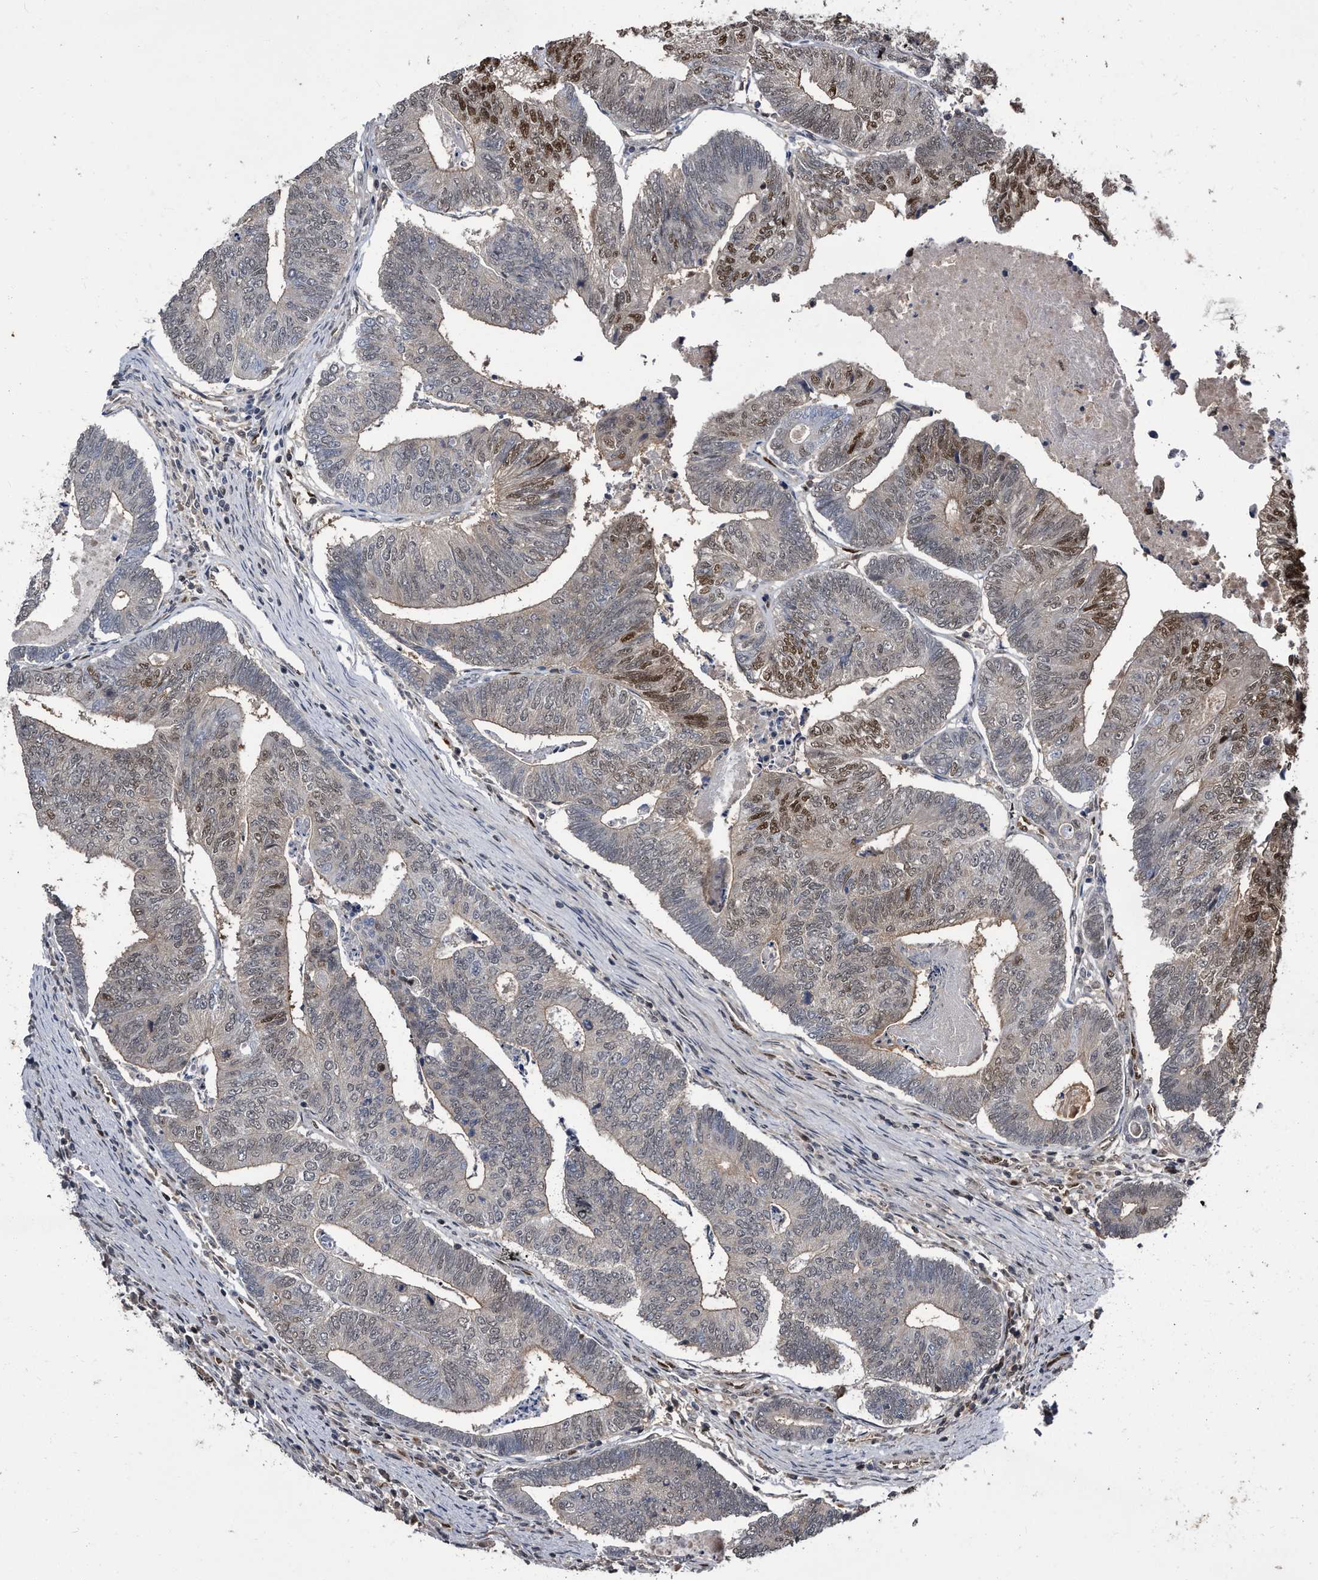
{"staining": {"intensity": "moderate", "quantity": "25%-75%", "location": "nuclear"}, "tissue": "colorectal cancer", "cell_type": "Tumor cells", "image_type": "cancer", "snomed": [{"axis": "morphology", "description": "Adenocarcinoma, NOS"}, {"axis": "topography", "description": "Colon"}], "caption": "This is an image of immunohistochemistry staining of colorectal cancer (adenocarcinoma), which shows moderate staining in the nuclear of tumor cells.", "gene": "RAD23B", "patient": {"sex": "female", "age": 67}}